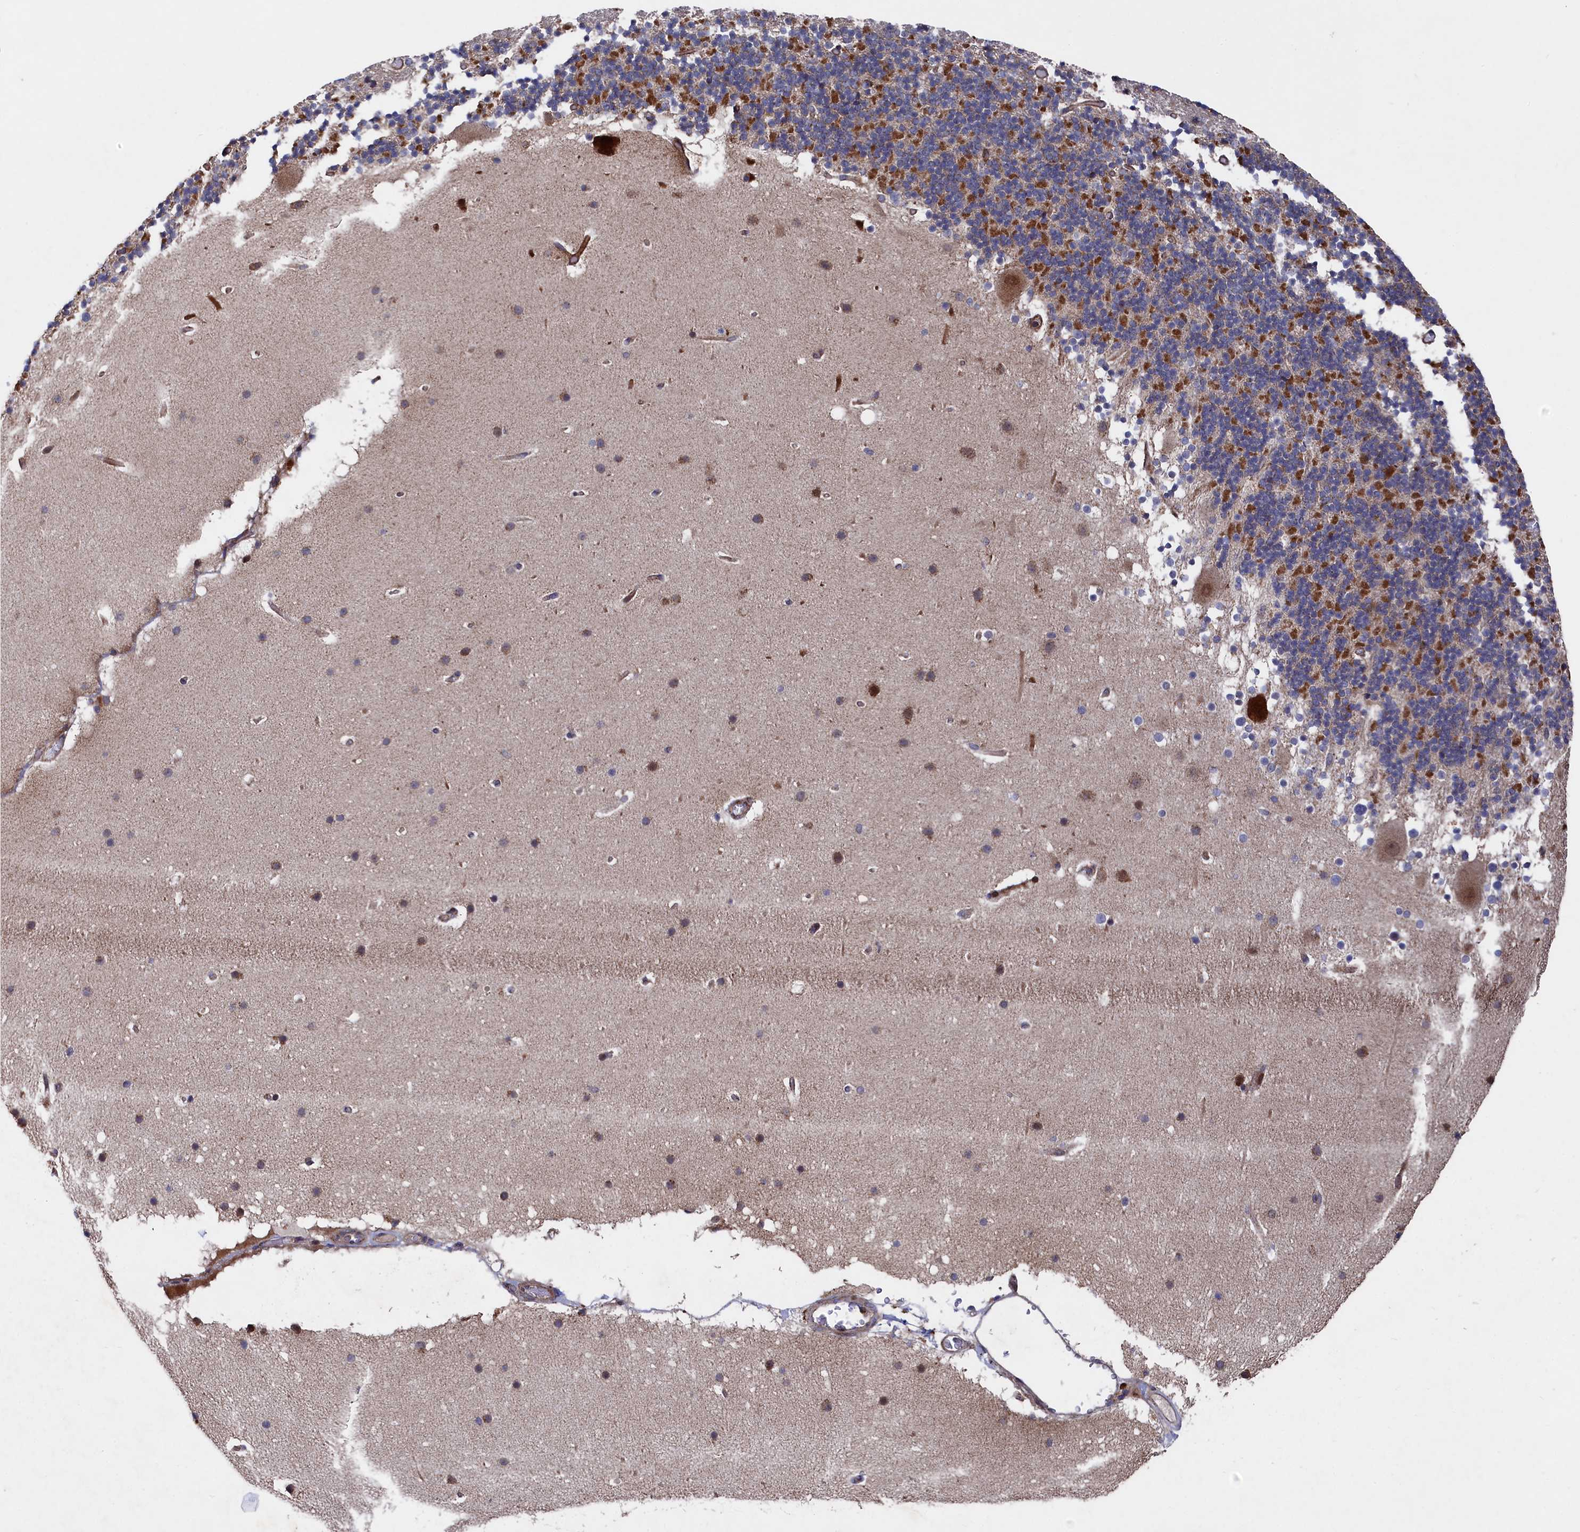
{"staining": {"intensity": "moderate", "quantity": "25%-75%", "location": "cytoplasmic/membranous"}, "tissue": "cerebellum", "cell_type": "Cells in granular layer", "image_type": "normal", "snomed": [{"axis": "morphology", "description": "Normal tissue, NOS"}, {"axis": "topography", "description": "Cerebellum"}], "caption": "Protein expression analysis of benign cerebellum demonstrates moderate cytoplasmic/membranous positivity in approximately 25%-75% of cells in granular layer.", "gene": "SUPV3L1", "patient": {"sex": "male", "age": 57}}